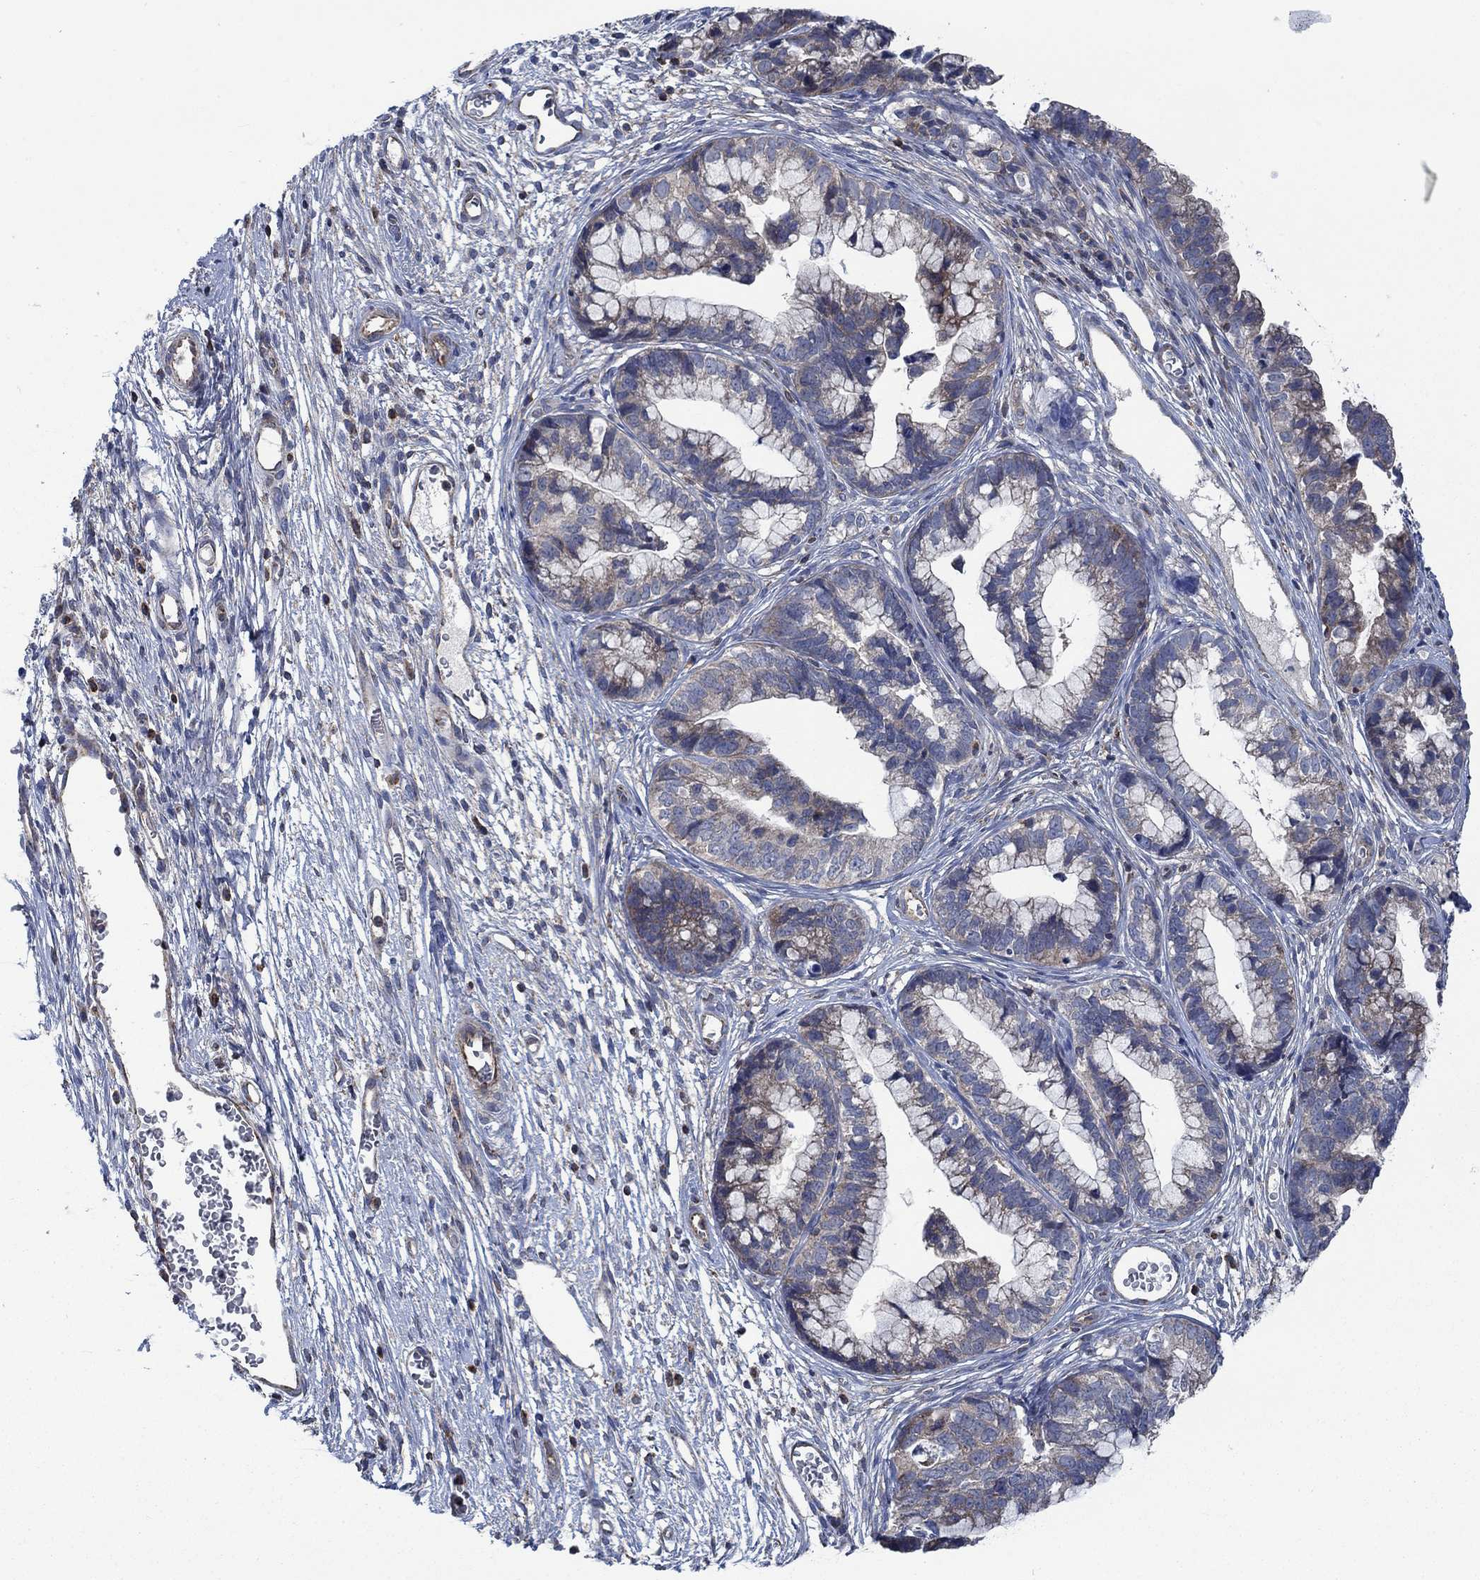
{"staining": {"intensity": "weak", "quantity": "<25%", "location": "cytoplasmic/membranous"}, "tissue": "cervical cancer", "cell_type": "Tumor cells", "image_type": "cancer", "snomed": [{"axis": "morphology", "description": "Adenocarcinoma, NOS"}, {"axis": "topography", "description": "Cervix"}], "caption": "Immunohistochemistry photomicrograph of human adenocarcinoma (cervical) stained for a protein (brown), which reveals no positivity in tumor cells. (DAB (3,3'-diaminobenzidine) immunohistochemistry (IHC) with hematoxylin counter stain).", "gene": "STXBP6", "patient": {"sex": "female", "age": 44}}